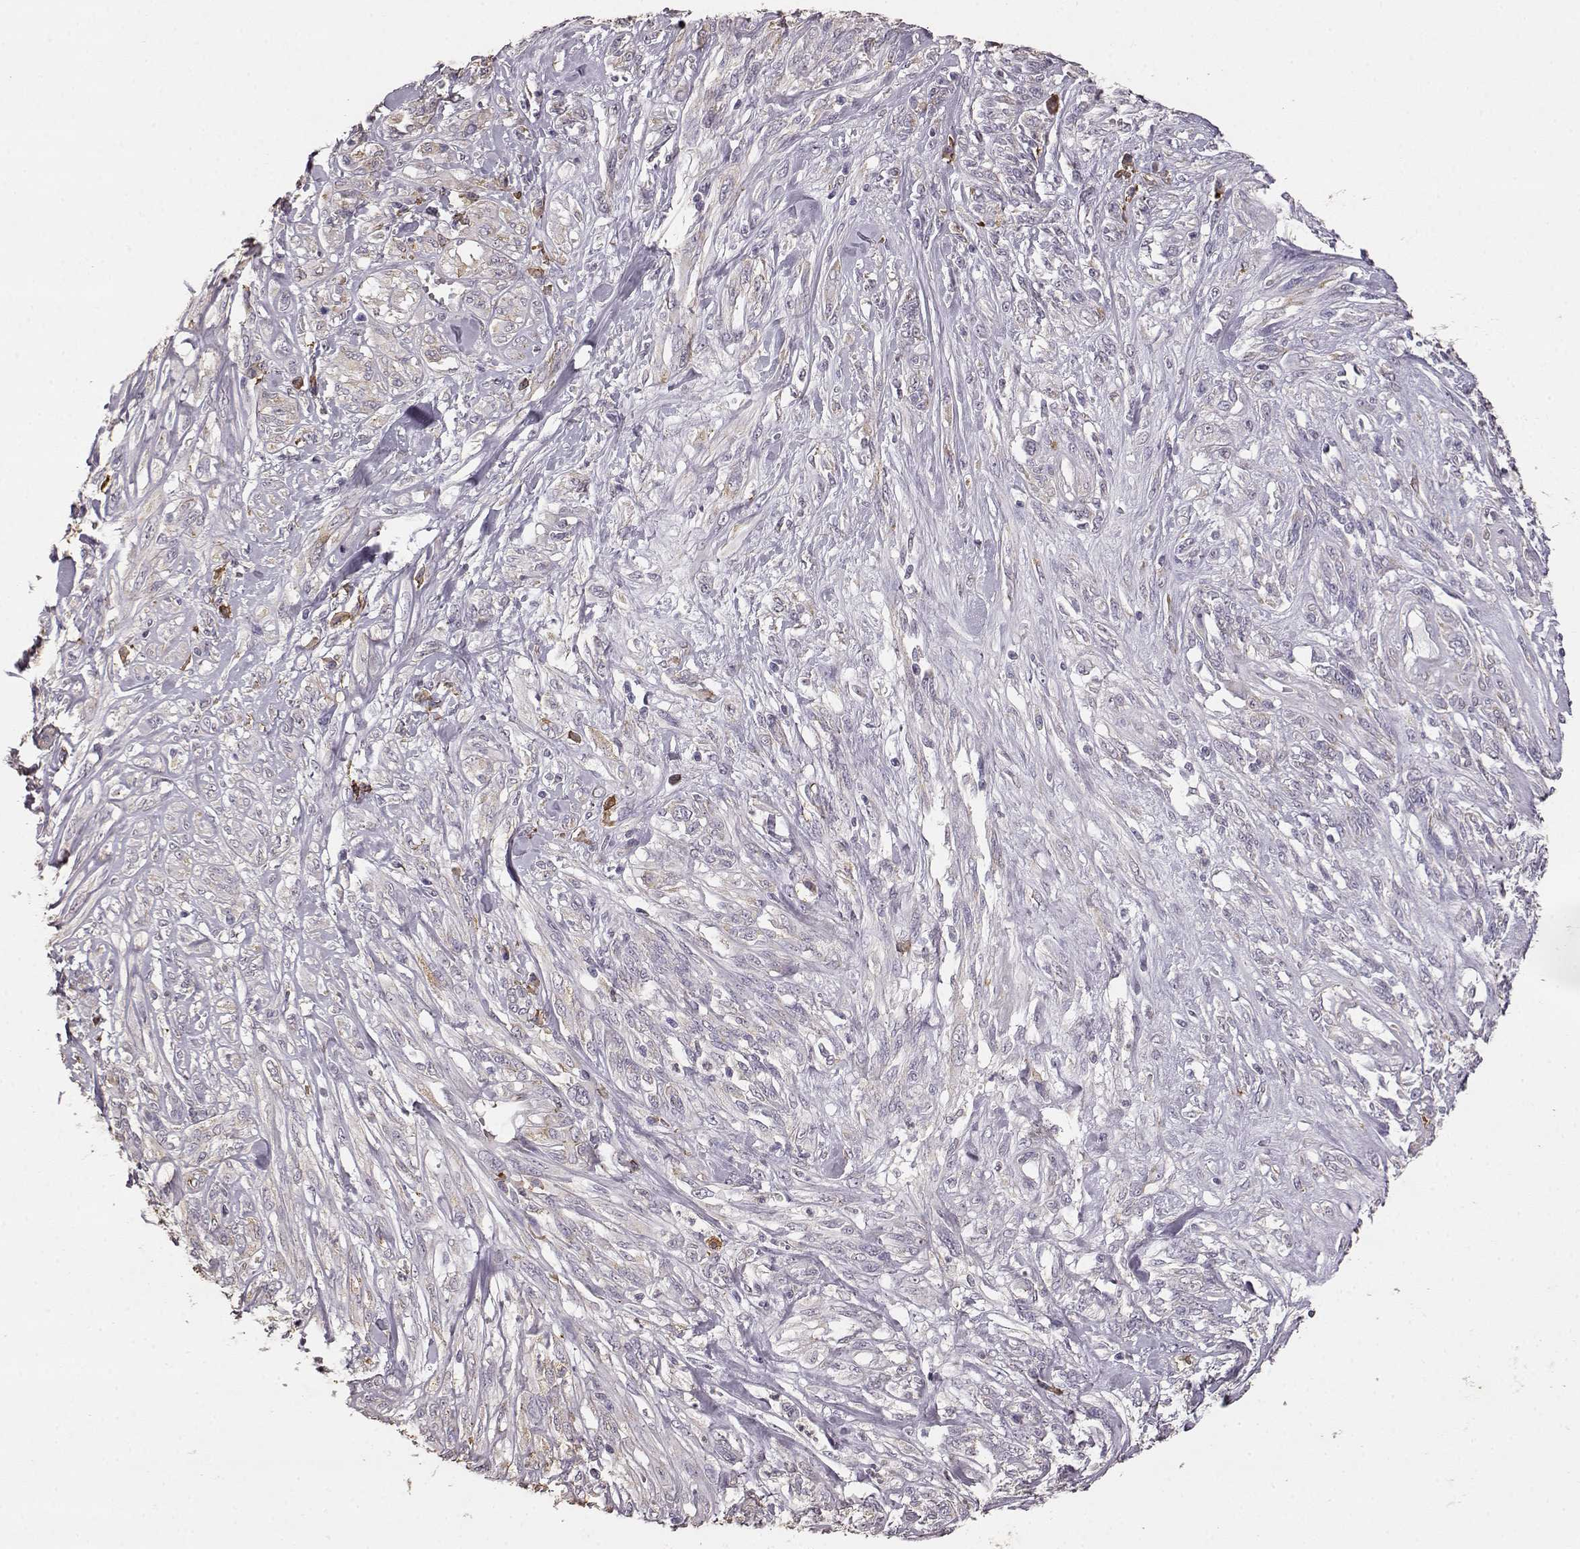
{"staining": {"intensity": "negative", "quantity": "none", "location": "none"}, "tissue": "melanoma", "cell_type": "Tumor cells", "image_type": "cancer", "snomed": [{"axis": "morphology", "description": "Malignant melanoma, NOS"}, {"axis": "topography", "description": "Skin"}], "caption": "Immunohistochemistry (IHC) image of human malignant melanoma stained for a protein (brown), which shows no positivity in tumor cells.", "gene": "GABRG3", "patient": {"sex": "female", "age": 91}}